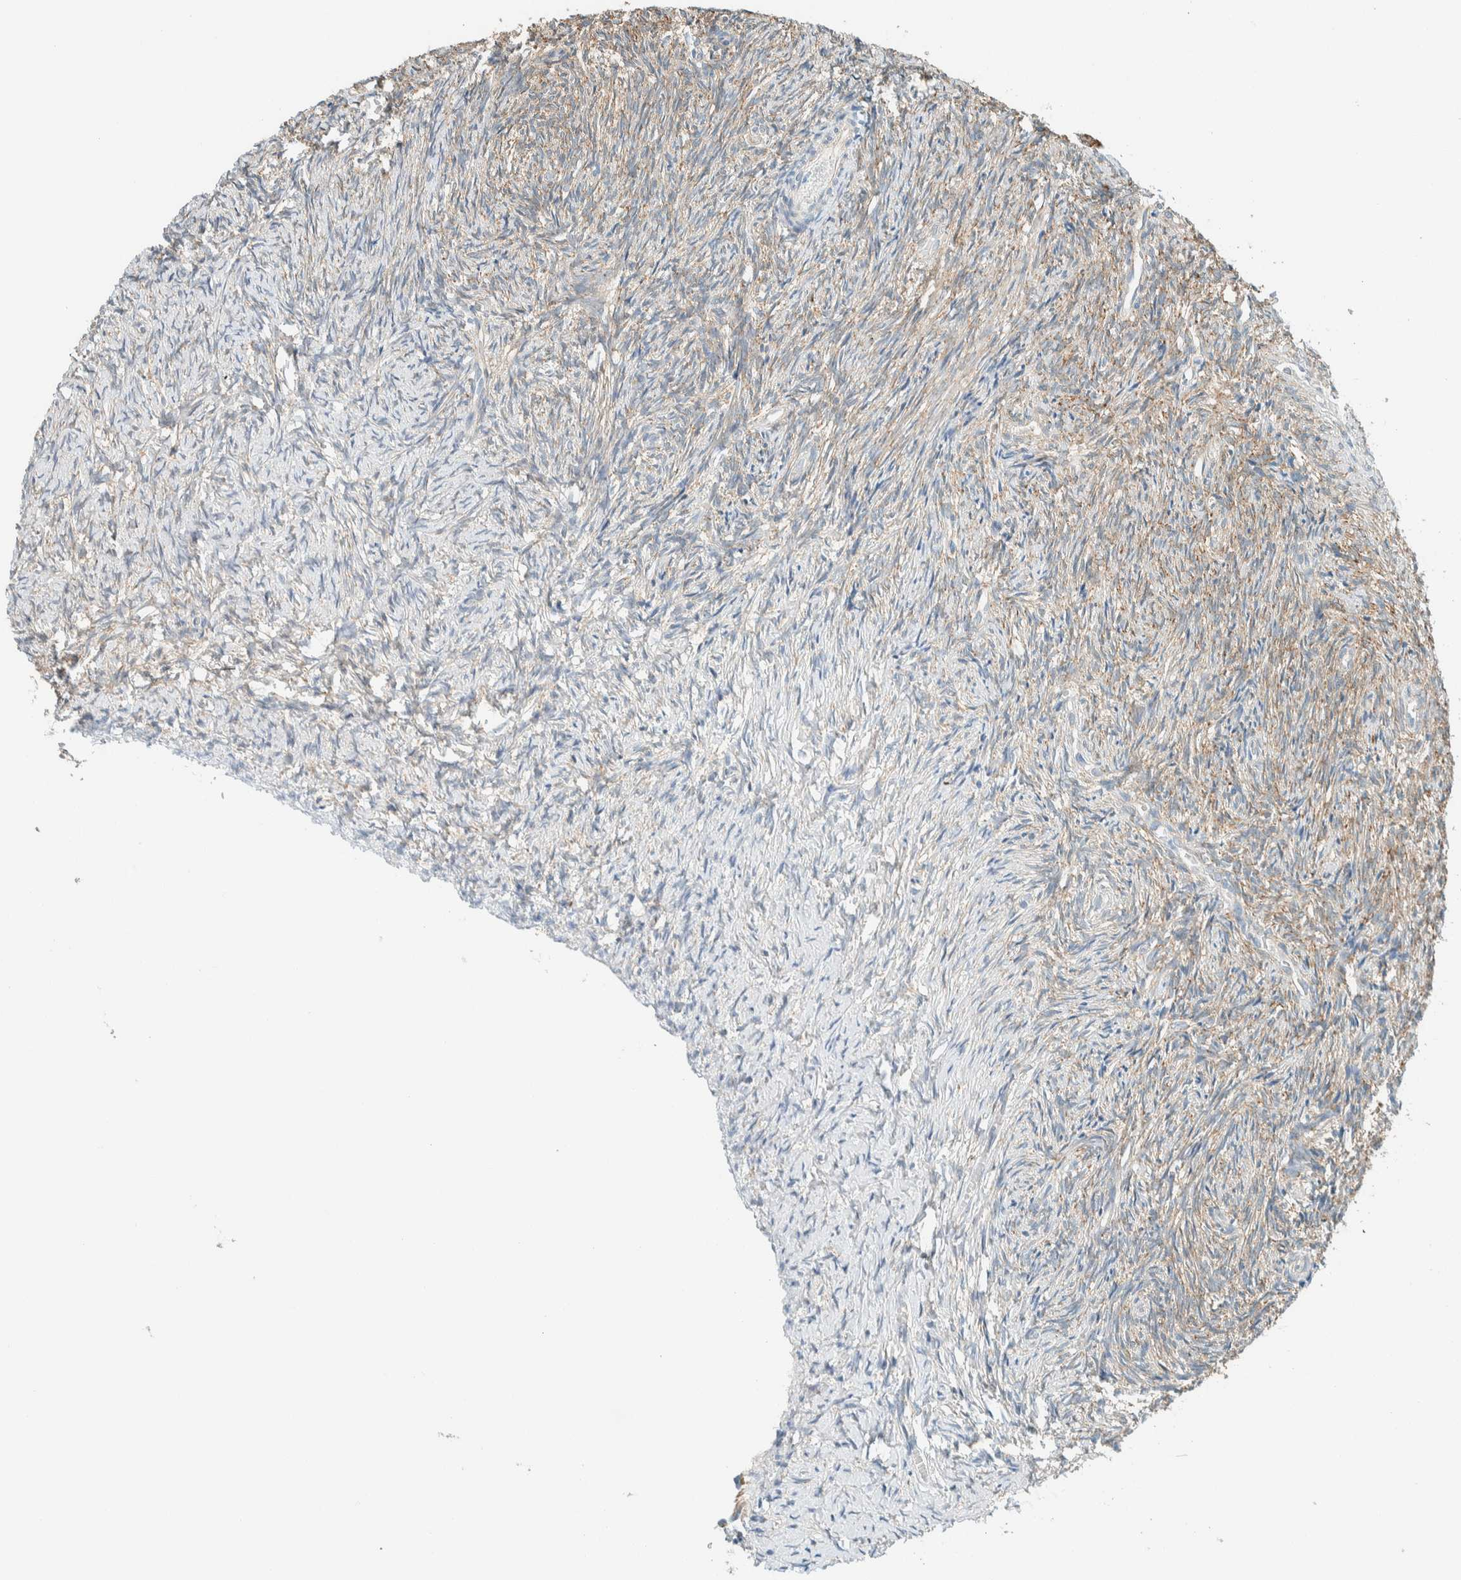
{"staining": {"intensity": "moderate", "quantity": ">75%", "location": "cytoplasmic/membranous"}, "tissue": "ovary", "cell_type": "Follicle cells", "image_type": "normal", "snomed": [{"axis": "morphology", "description": "Normal tissue, NOS"}, {"axis": "topography", "description": "Ovary"}], "caption": "Brown immunohistochemical staining in benign ovary reveals moderate cytoplasmic/membranous expression in approximately >75% of follicle cells. The staining was performed using DAB to visualize the protein expression in brown, while the nuclei were stained in blue with hematoxylin (Magnification: 20x).", "gene": "ALDH7A1", "patient": {"sex": "female", "age": 41}}